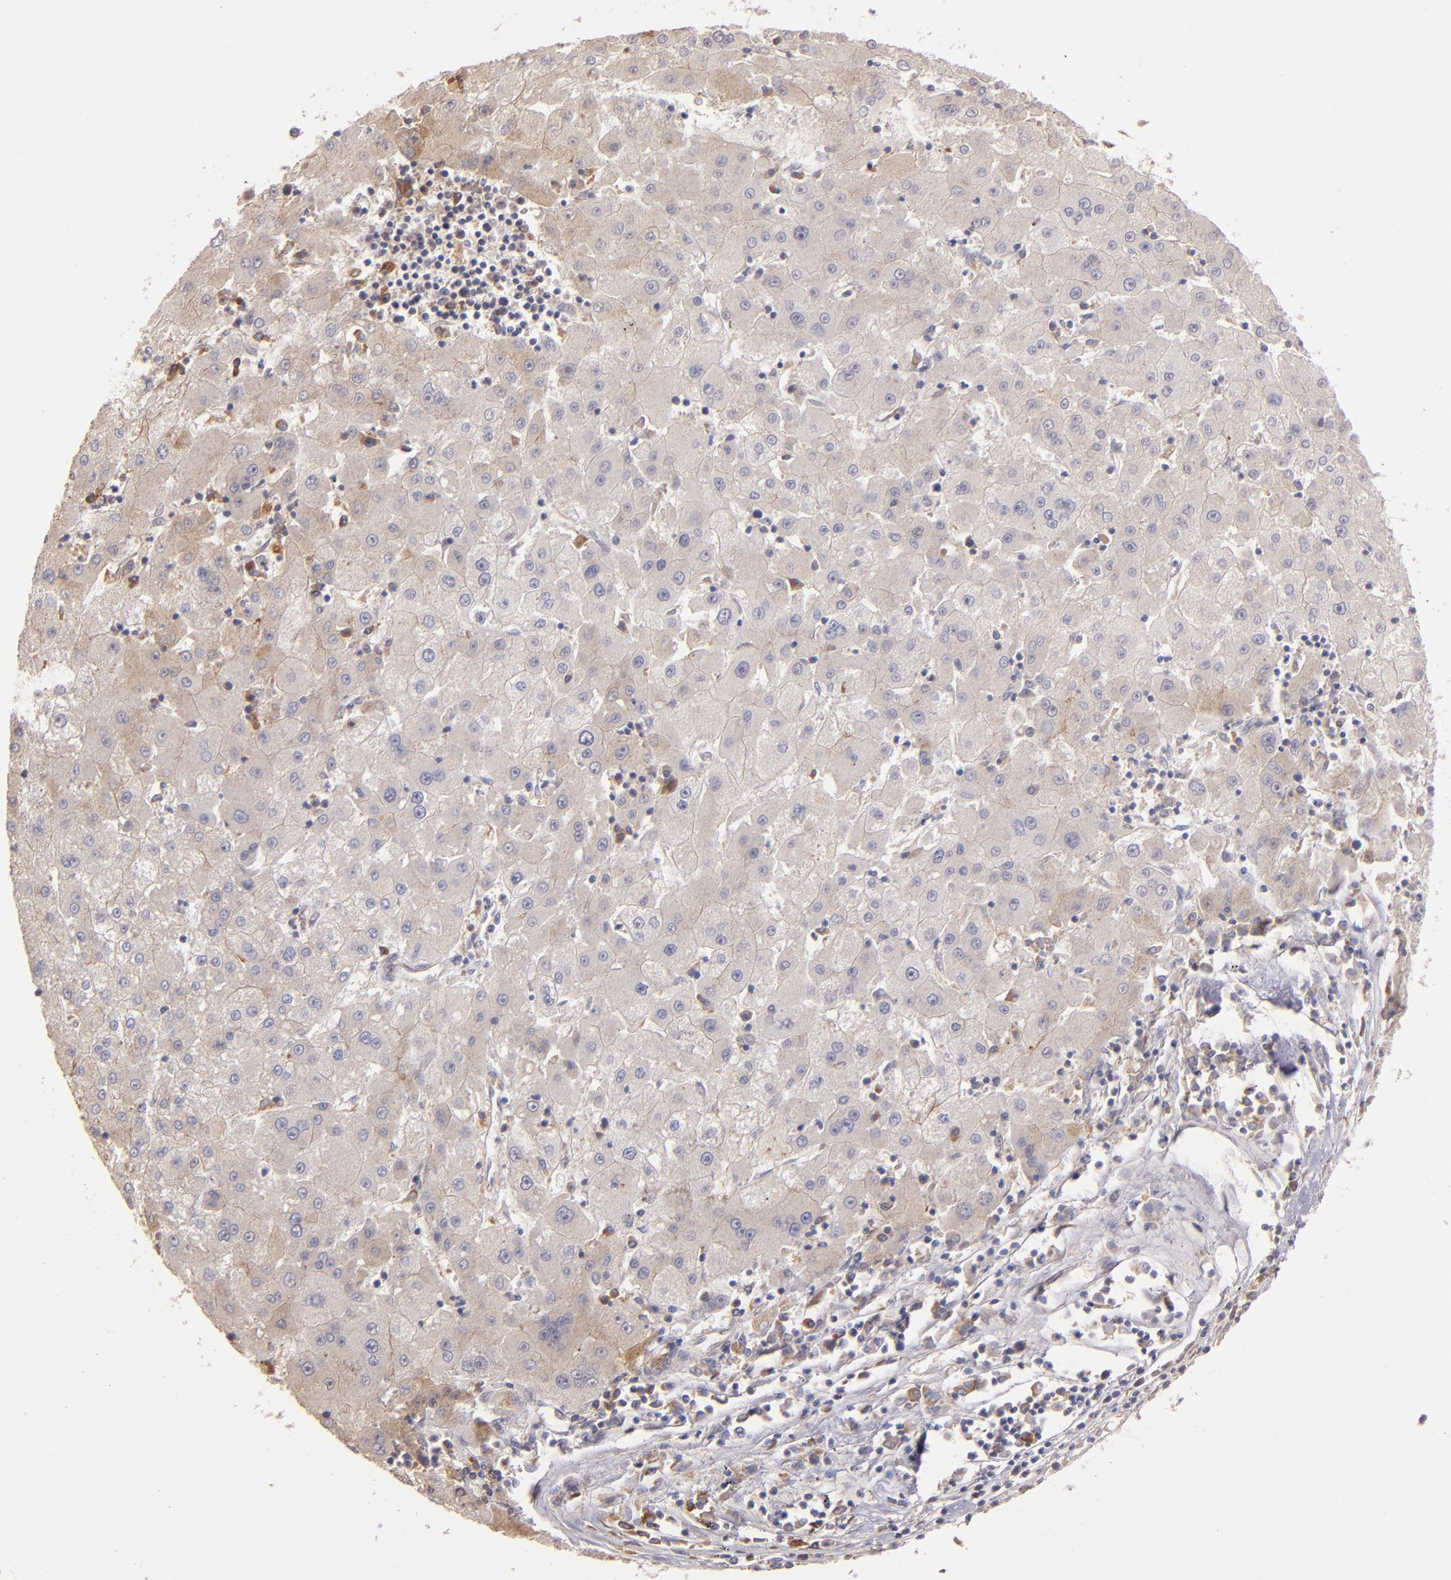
{"staining": {"intensity": "weak", "quantity": ">75%", "location": "cytoplasmic/membranous"}, "tissue": "liver cancer", "cell_type": "Tumor cells", "image_type": "cancer", "snomed": [{"axis": "morphology", "description": "Carcinoma, Hepatocellular, NOS"}, {"axis": "topography", "description": "Liver"}], "caption": "Immunohistochemistry (IHC) of human liver cancer (hepatocellular carcinoma) displays low levels of weak cytoplasmic/membranous expression in about >75% of tumor cells.", "gene": "IFIH1", "patient": {"sex": "male", "age": 72}}